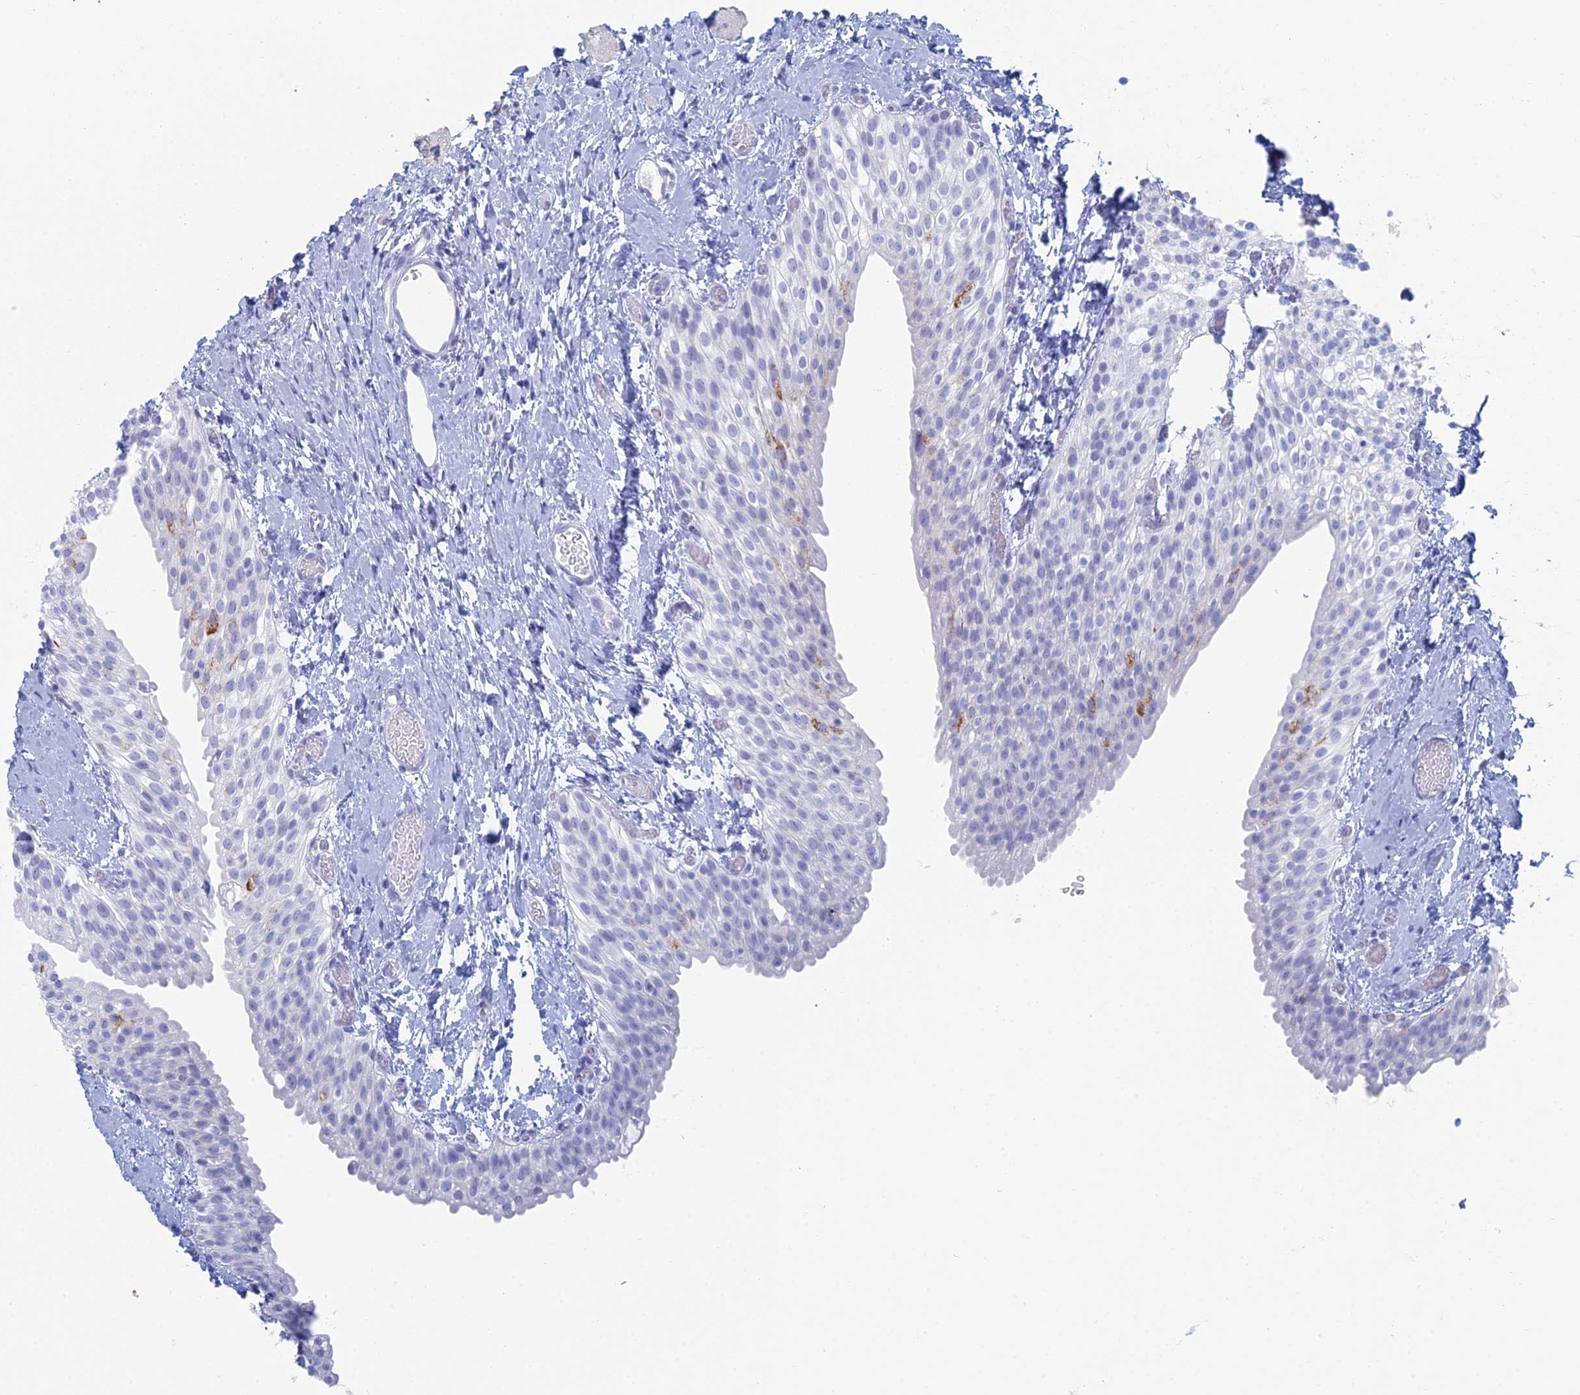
{"staining": {"intensity": "negative", "quantity": "none", "location": "none"}, "tissue": "urinary bladder", "cell_type": "Urothelial cells", "image_type": "normal", "snomed": [{"axis": "morphology", "description": "Normal tissue, NOS"}, {"axis": "topography", "description": "Urinary bladder"}], "caption": "Micrograph shows no significant protein positivity in urothelial cells of unremarkable urinary bladder.", "gene": "ALMS1", "patient": {"sex": "male", "age": 1}}